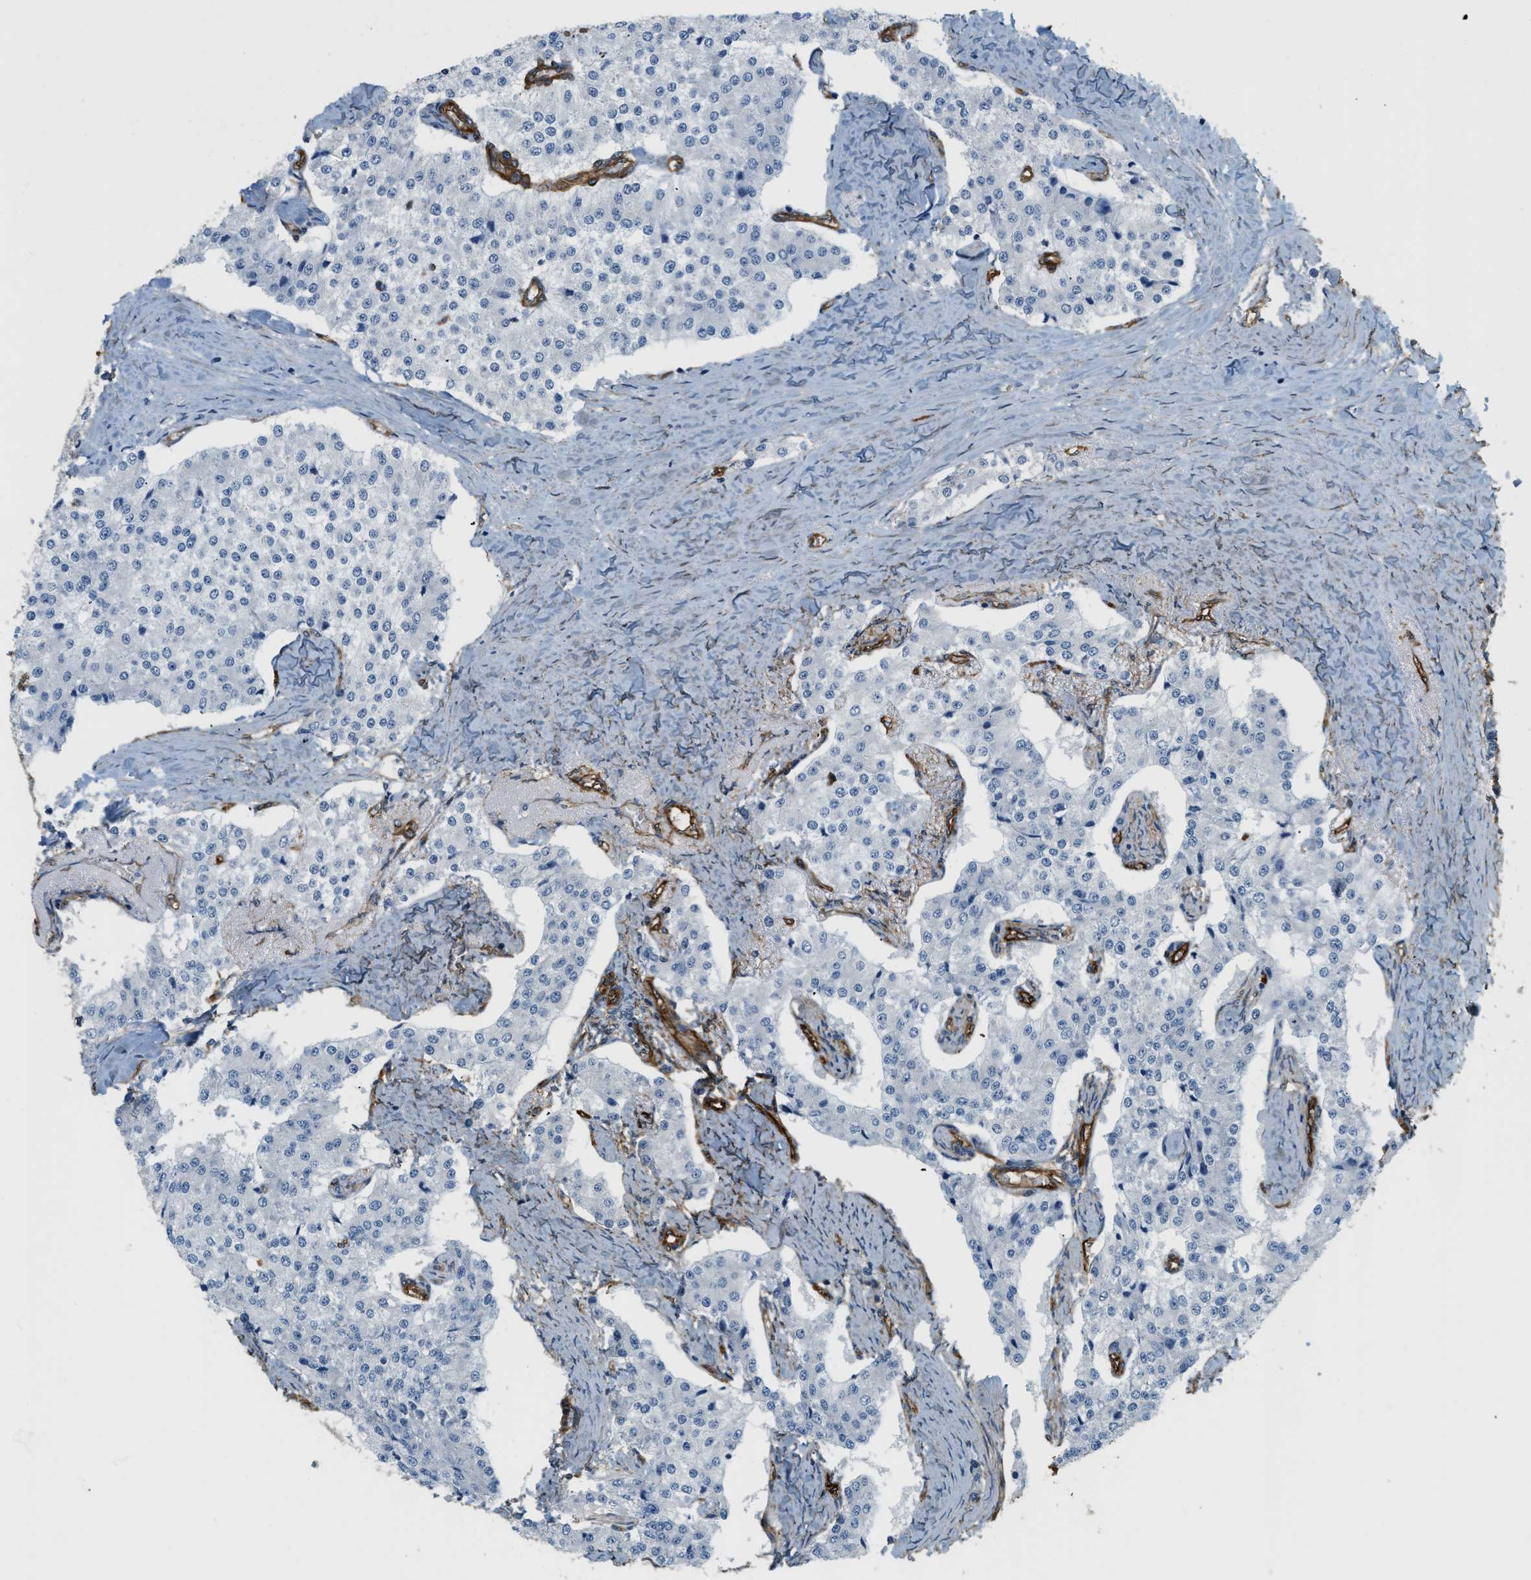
{"staining": {"intensity": "negative", "quantity": "none", "location": "none"}, "tissue": "carcinoid", "cell_type": "Tumor cells", "image_type": "cancer", "snomed": [{"axis": "morphology", "description": "Carcinoid, malignant, NOS"}, {"axis": "topography", "description": "Colon"}], "caption": "This is an immunohistochemistry (IHC) photomicrograph of human carcinoid (malignant). There is no staining in tumor cells.", "gene": "TMEM43", "patient": {"sex": "female", "age": 52}}